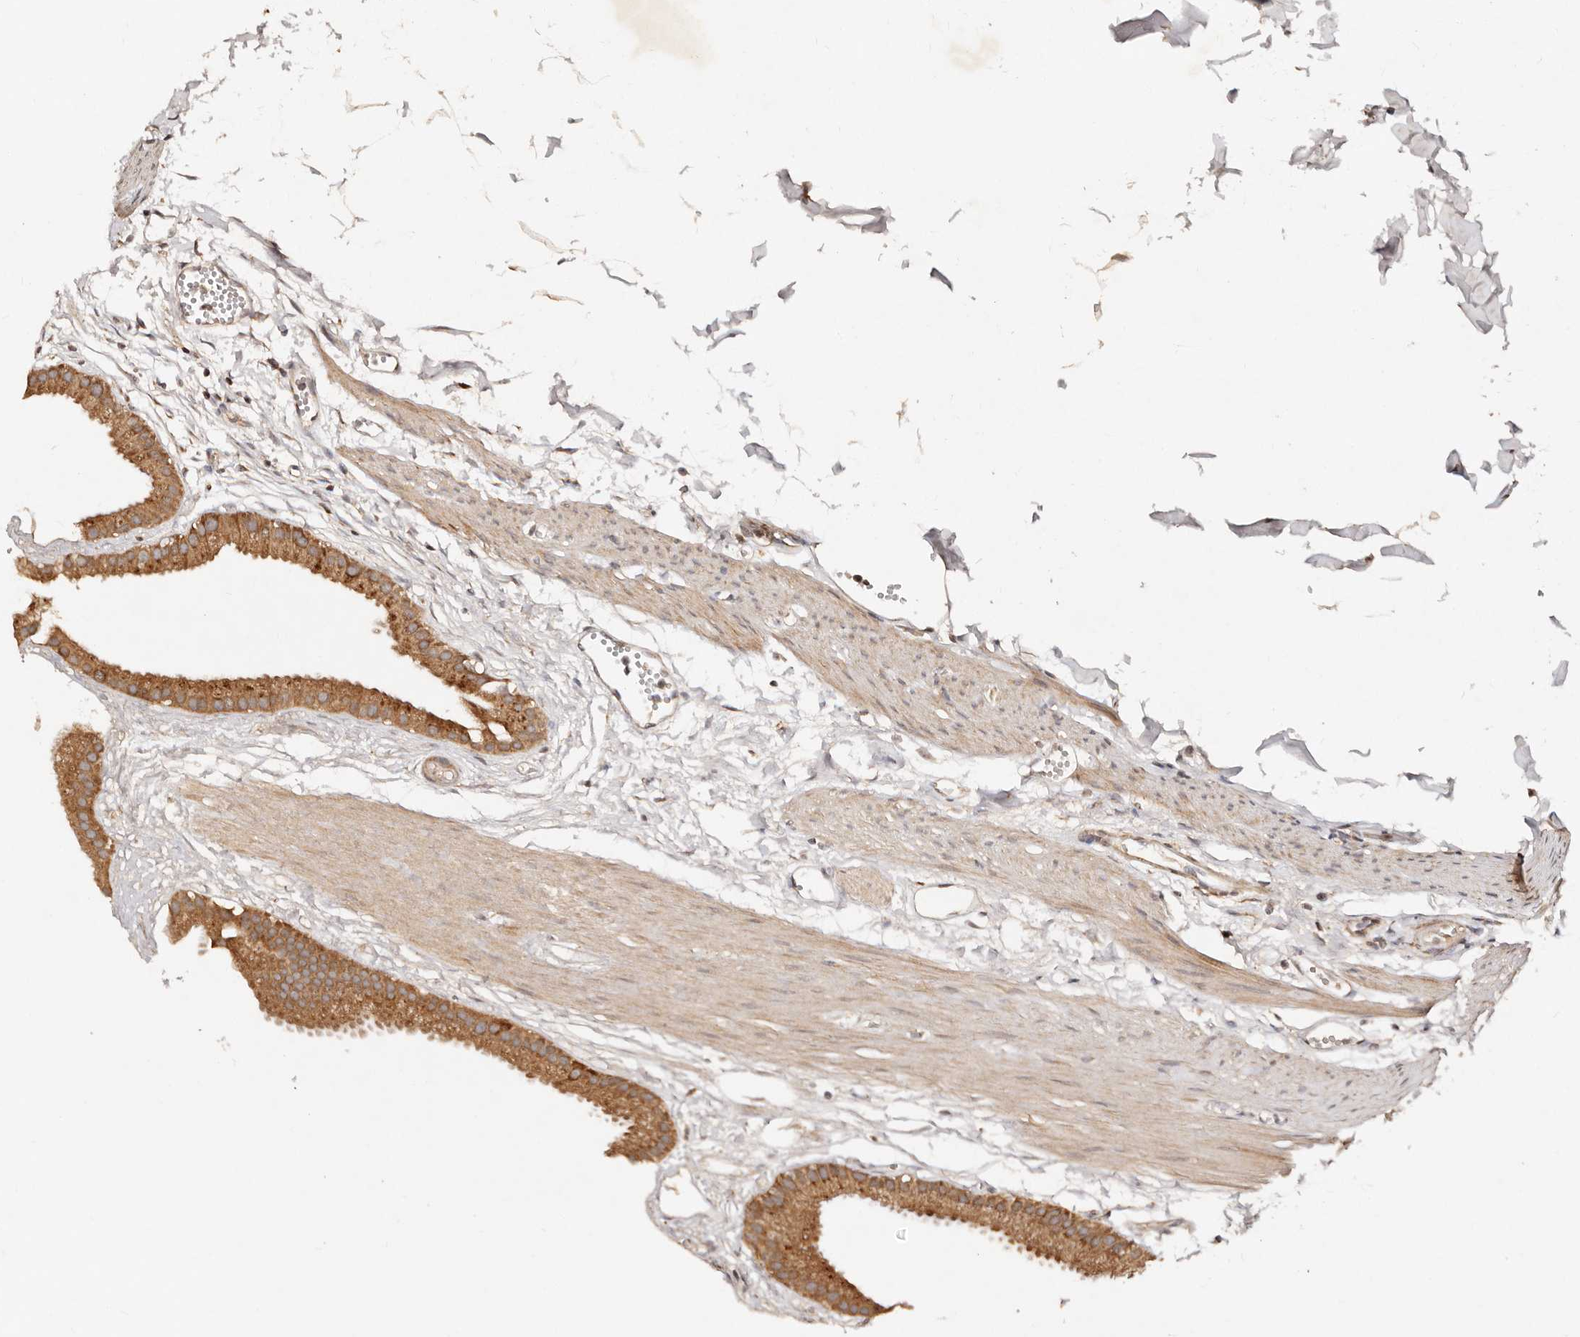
{"staining": {"intensity": "strong", "quantity": ">75%", "location": "cytoplasmic/membranous"}, "tissue": "gallbladder", "cell_type": "Glandular cells", "image_type": "normal", "snomed": [{"axis": "morphology", "description": "Normal tissue, NOS"}, {"axis": "topography", "description": "Gallbladder"}], "caption": "This photomicrograph demonstrates immunohistochemistry staining of normal human gallbladder, with high strong cytoplasmic/membranous positivity in about >75% of glandular cells.", "gene": "DENND11", "patient": {"sex": "female", "age": 64}}